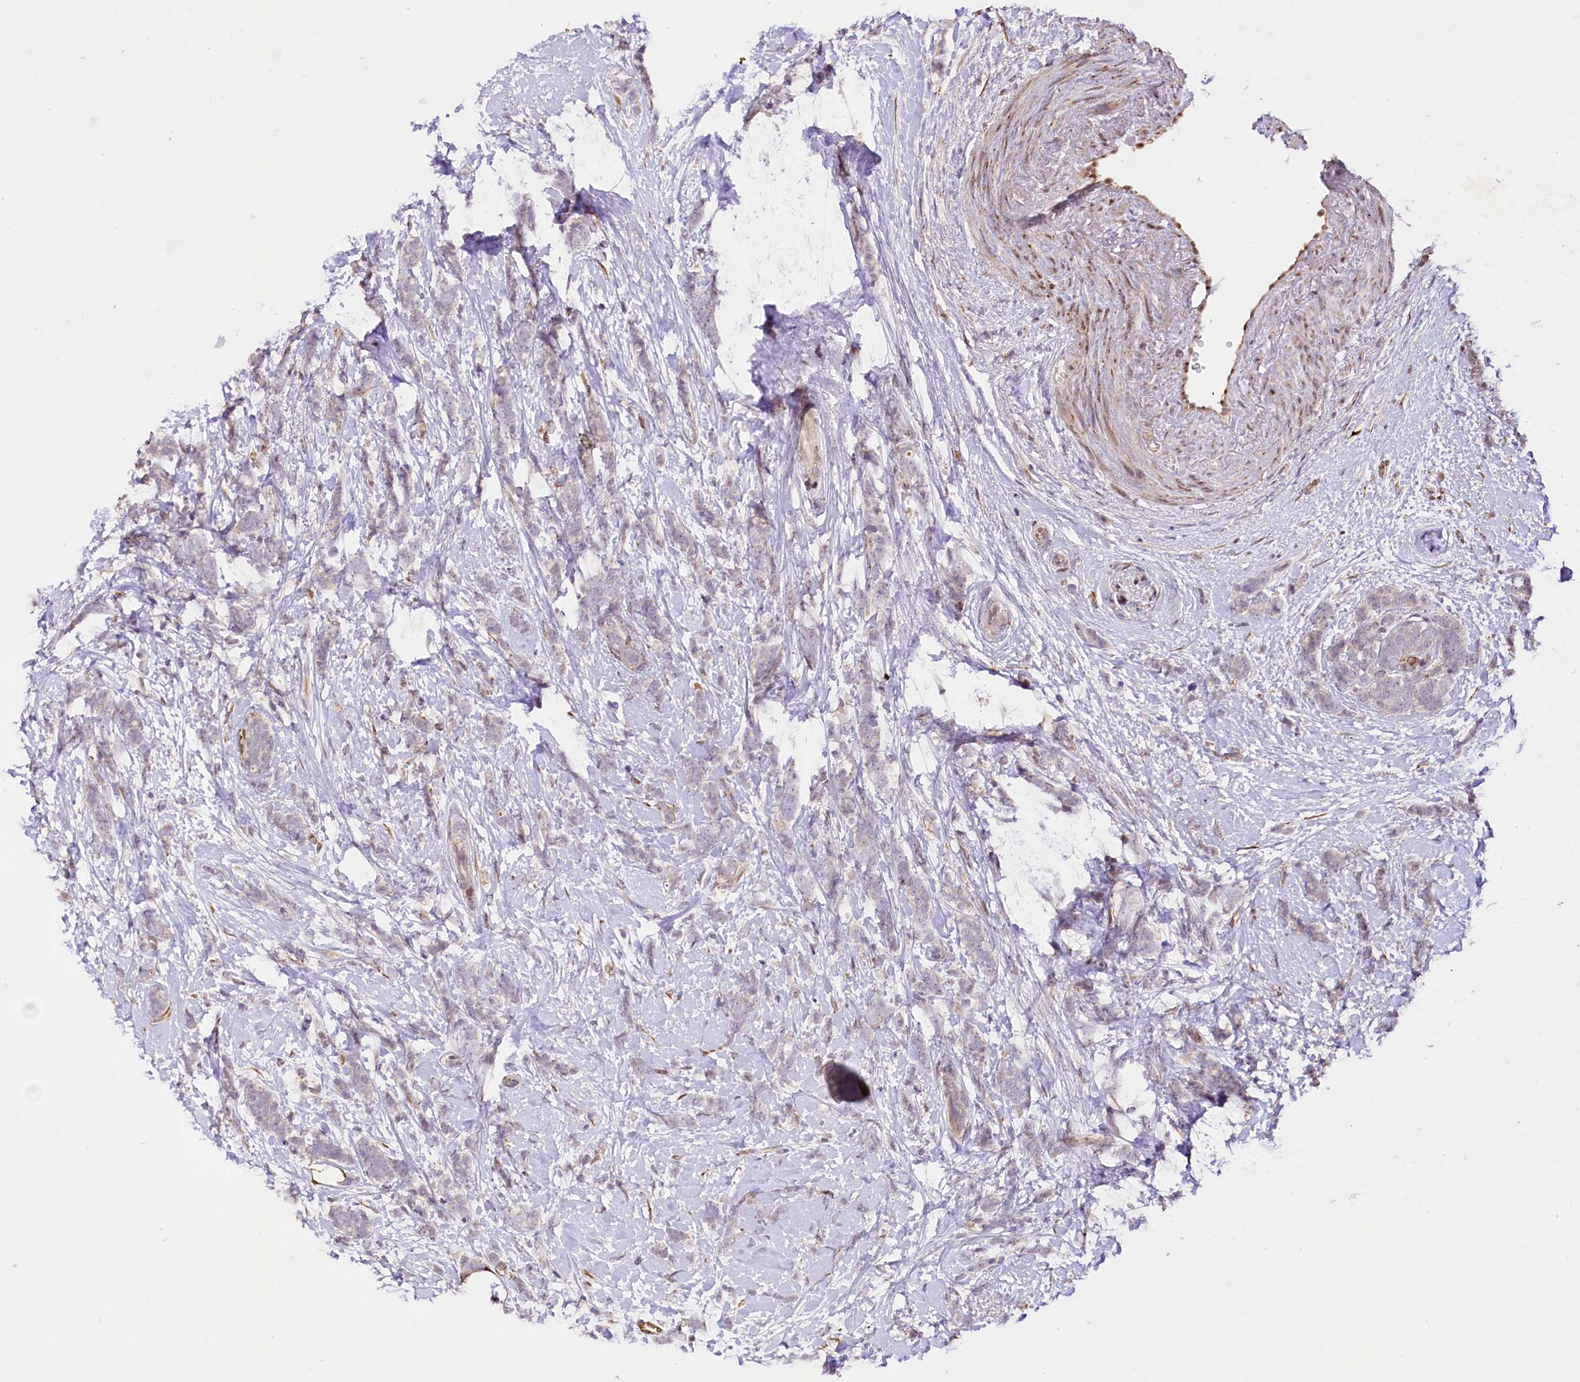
{"staining": {"intensity": "negative", "quantity": "none", "location": "none"}, "tissue": "breast cancer", "cell_type": "Tumor cells", "image_type": "cancer", "snomed": [{"axis": "morphology", "description": "Lobular carcinoma"}, {"axis": "topography", "description": "Breast"}], "caption": "This is a histopathology image of IHC staining of breast cancer, which shows no positivity in tumor cells.", "gene": "CUTC", "patient": {"sex": "female", "age": 58}}